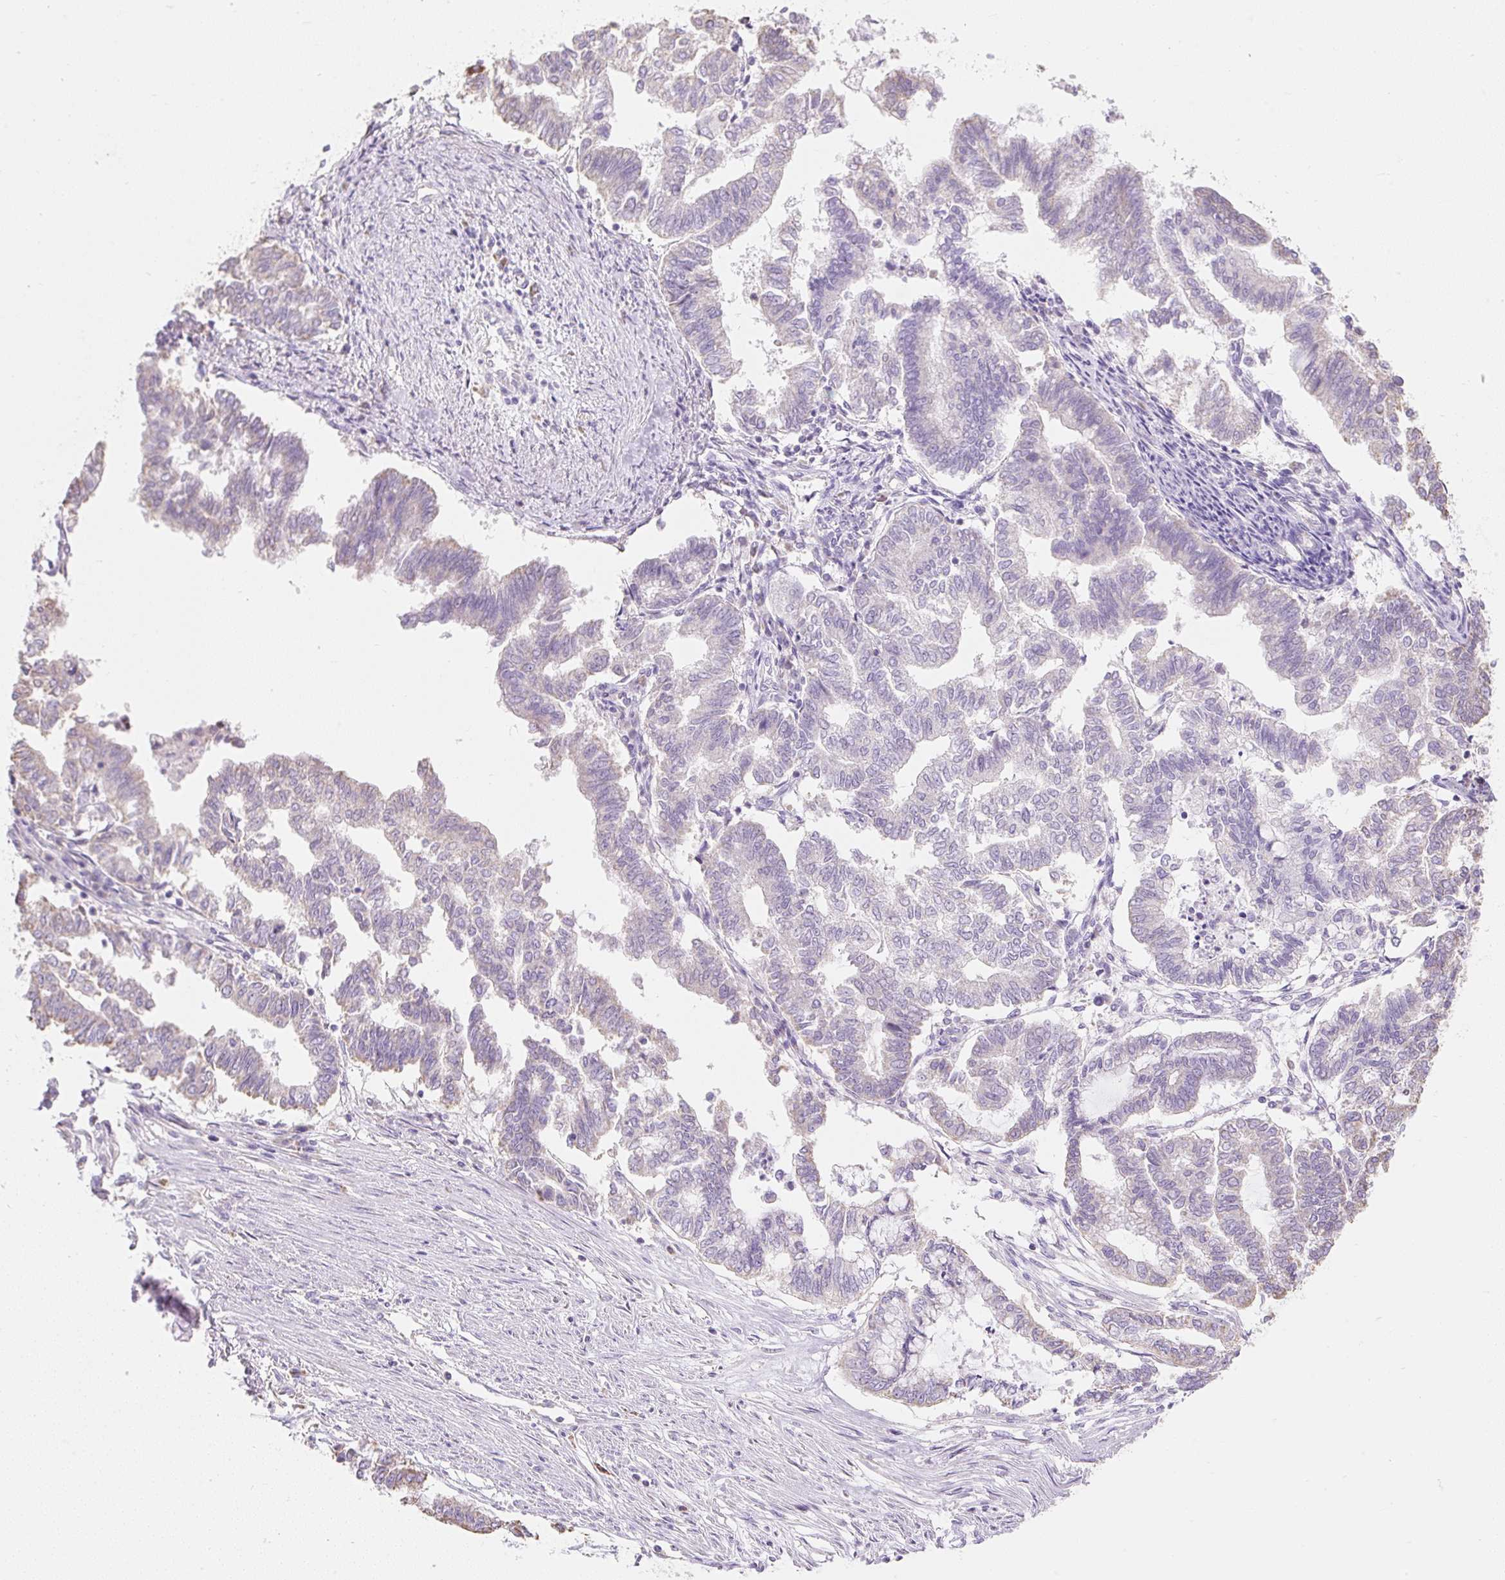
{"staining": {"intensity": "weak", "quantity": "<25%", "location": "cytoplasmic/membranous"}, "tissue": "endometrial cancer", "cell_type": "Tumor cells", "image_type": "cancer", "snomed": [{"axis": "morphology", "description": "Adenocarcinoma, NOS"}, {"axis": "topography", "description": "Endometrium"}], "caption": "Immunohistochemical staining of endometrial cancer (adenocarcinoma) shows no significant staining in tumor cells.", "gene": "DHX35", "patient": {"sex": "female", "age": 79}}